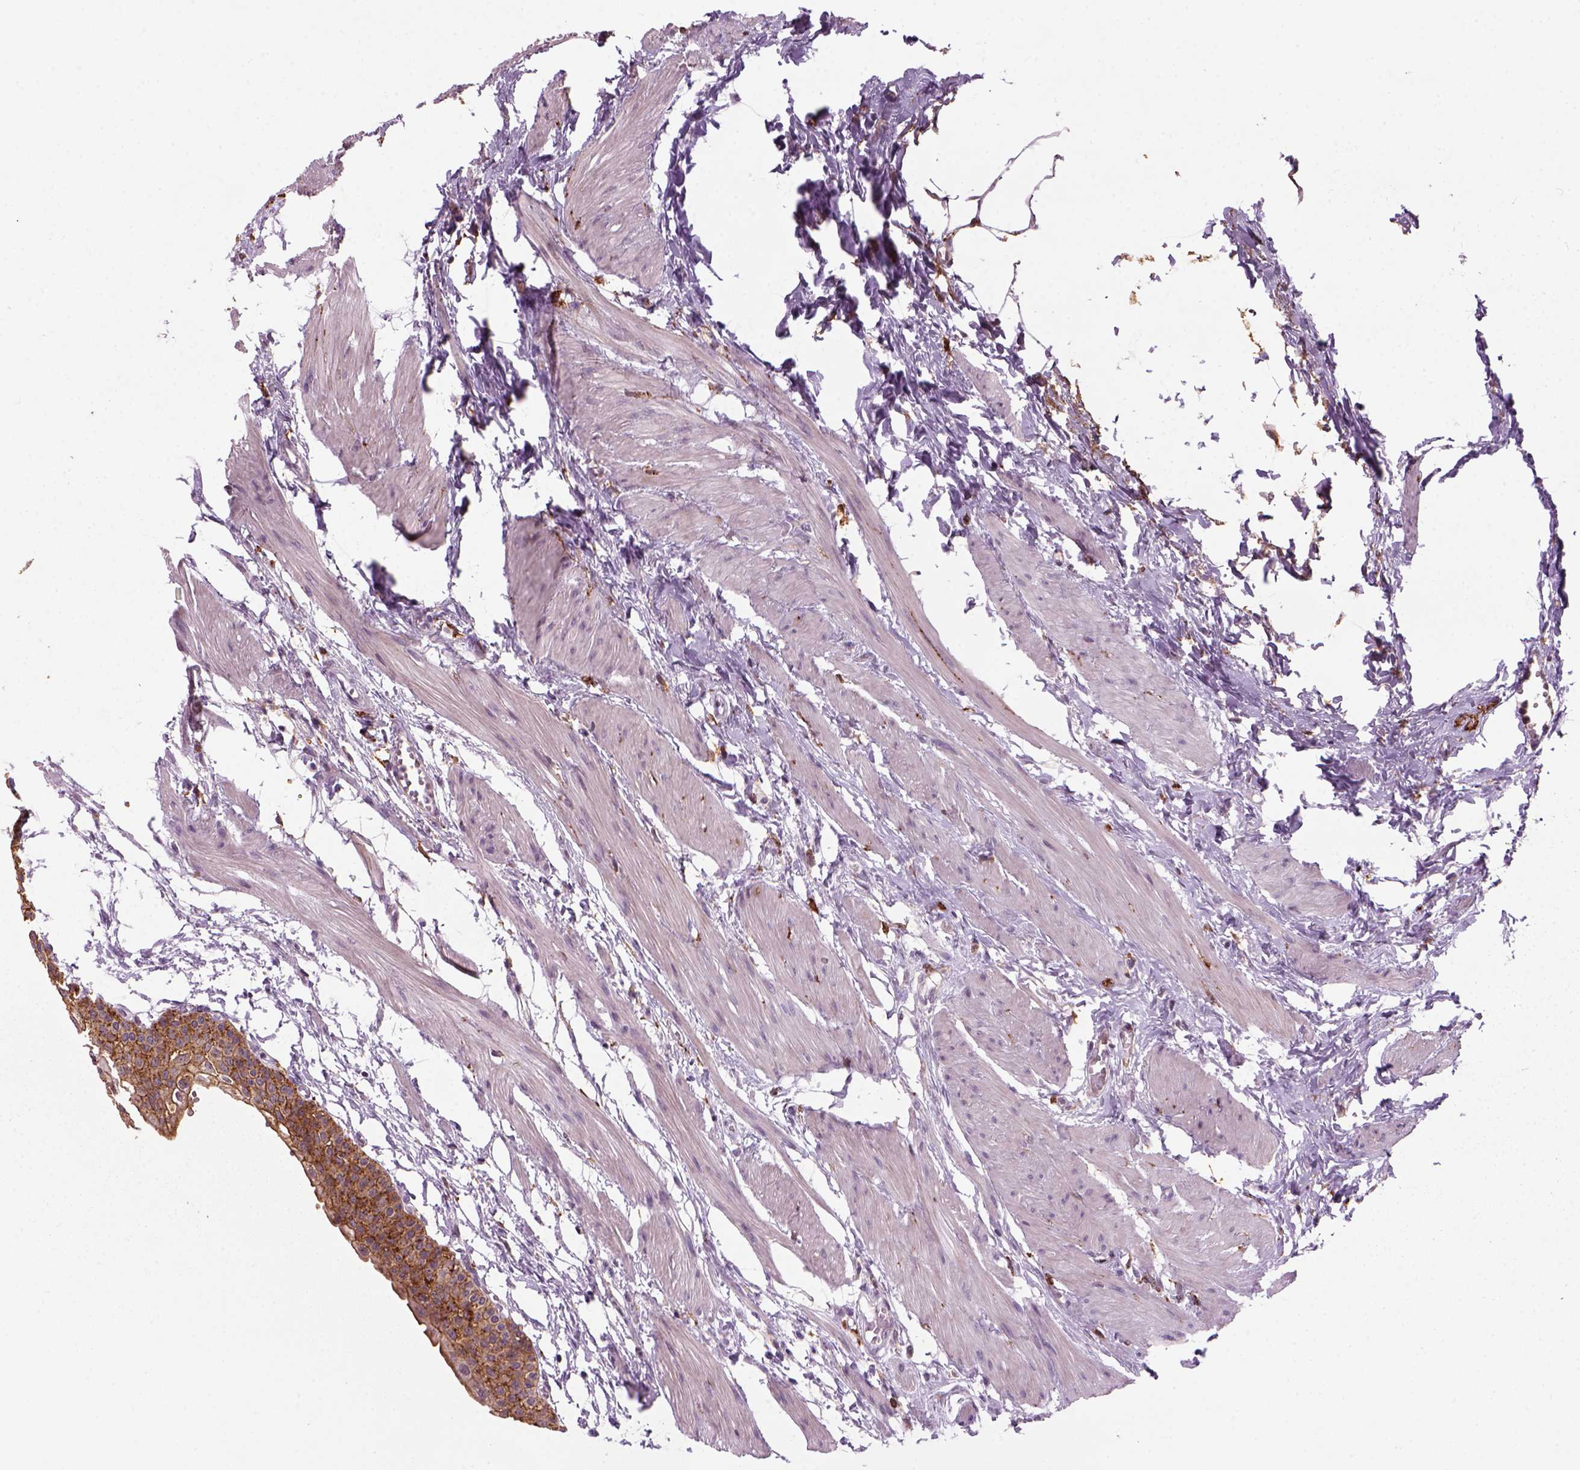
{"staining": {"intensity": "strong", "quantity": ">75%", "location": "cytoplasmic/membranous"}, "tissue": "urinary bladder", "cell_type": "Urothelial cells", "image_type": "normal", "snomed": [{"axis": "morphology", "description": "Normal tissue, NOS"}, {"axis": "topography", "description": "Urinary bladder"}, {"axis": "topography", "description": "Peripheral nerve tissue"}], "caption": "This photomicrograph shows immunohistochemistry (IHC) staining of unremarkable urinary bladder, with high strong cytoplasmic/membranous staining in approximately >75% of urothelial cells.", "gene": "MARCKS", "patient": {"sex": "male", "age": 55}}